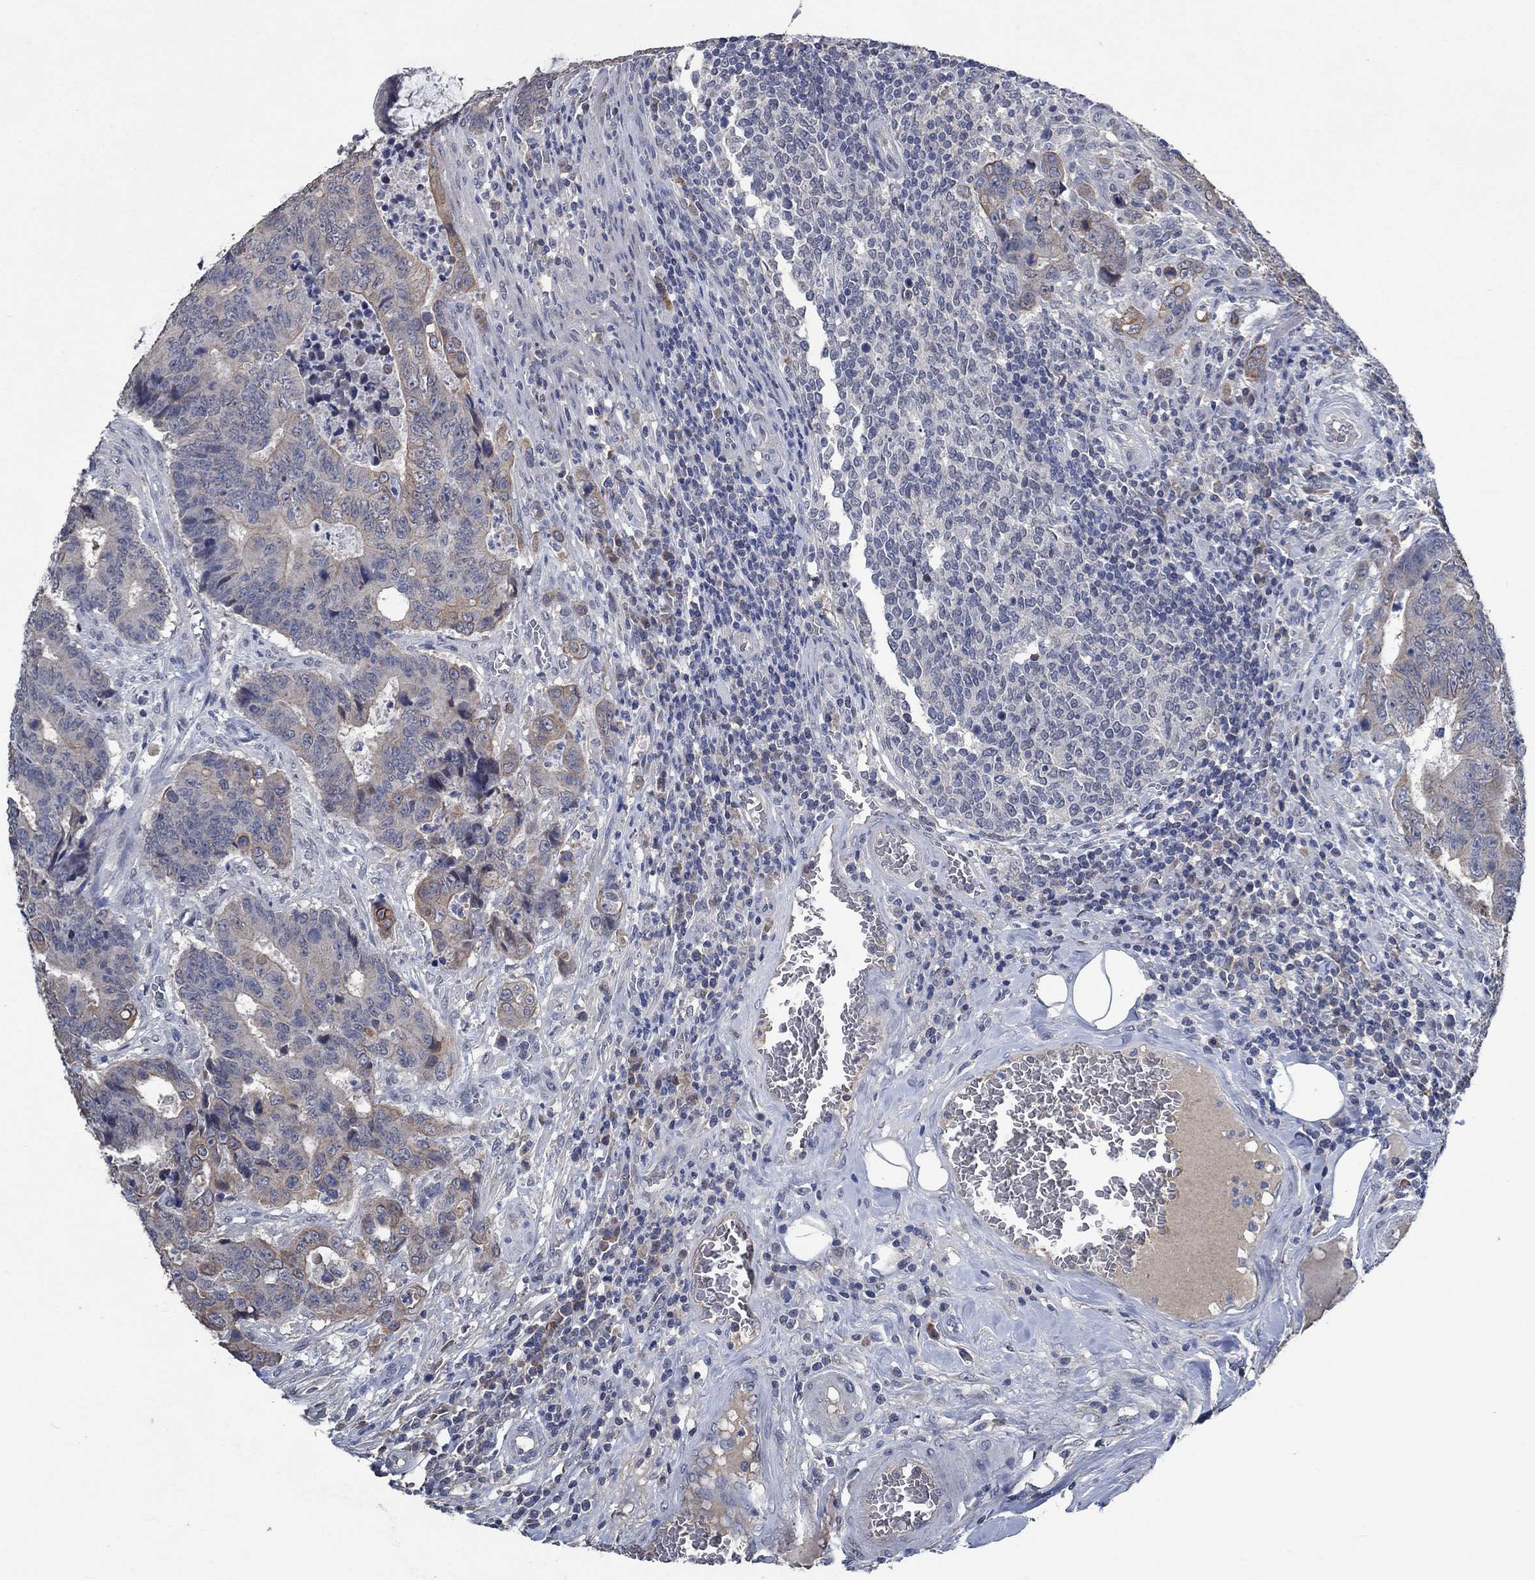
{"staining": {"intensity": "moderate", "quantity": "<25%", "location": "cytoplasmic/membranous"}, "tissue": "colorectal cancer", "cell_type": "Tumor cells", "image_type": "cancer", "snomed": [{"axis": "morphology", "description": "Adenocarcinoma, NOS"}, {"axis": "topography", "description": "Colon"}], "caption": "Colorectal adenocarcinoma stained for a protein displays moderate cytoplasmic/membranous positivity in tumor cells. (brown staining indicates protein expression, while blue staining denotes nuclei).", "gene": "OBSCN", "patient": {"sex": "female", "age": 48}}